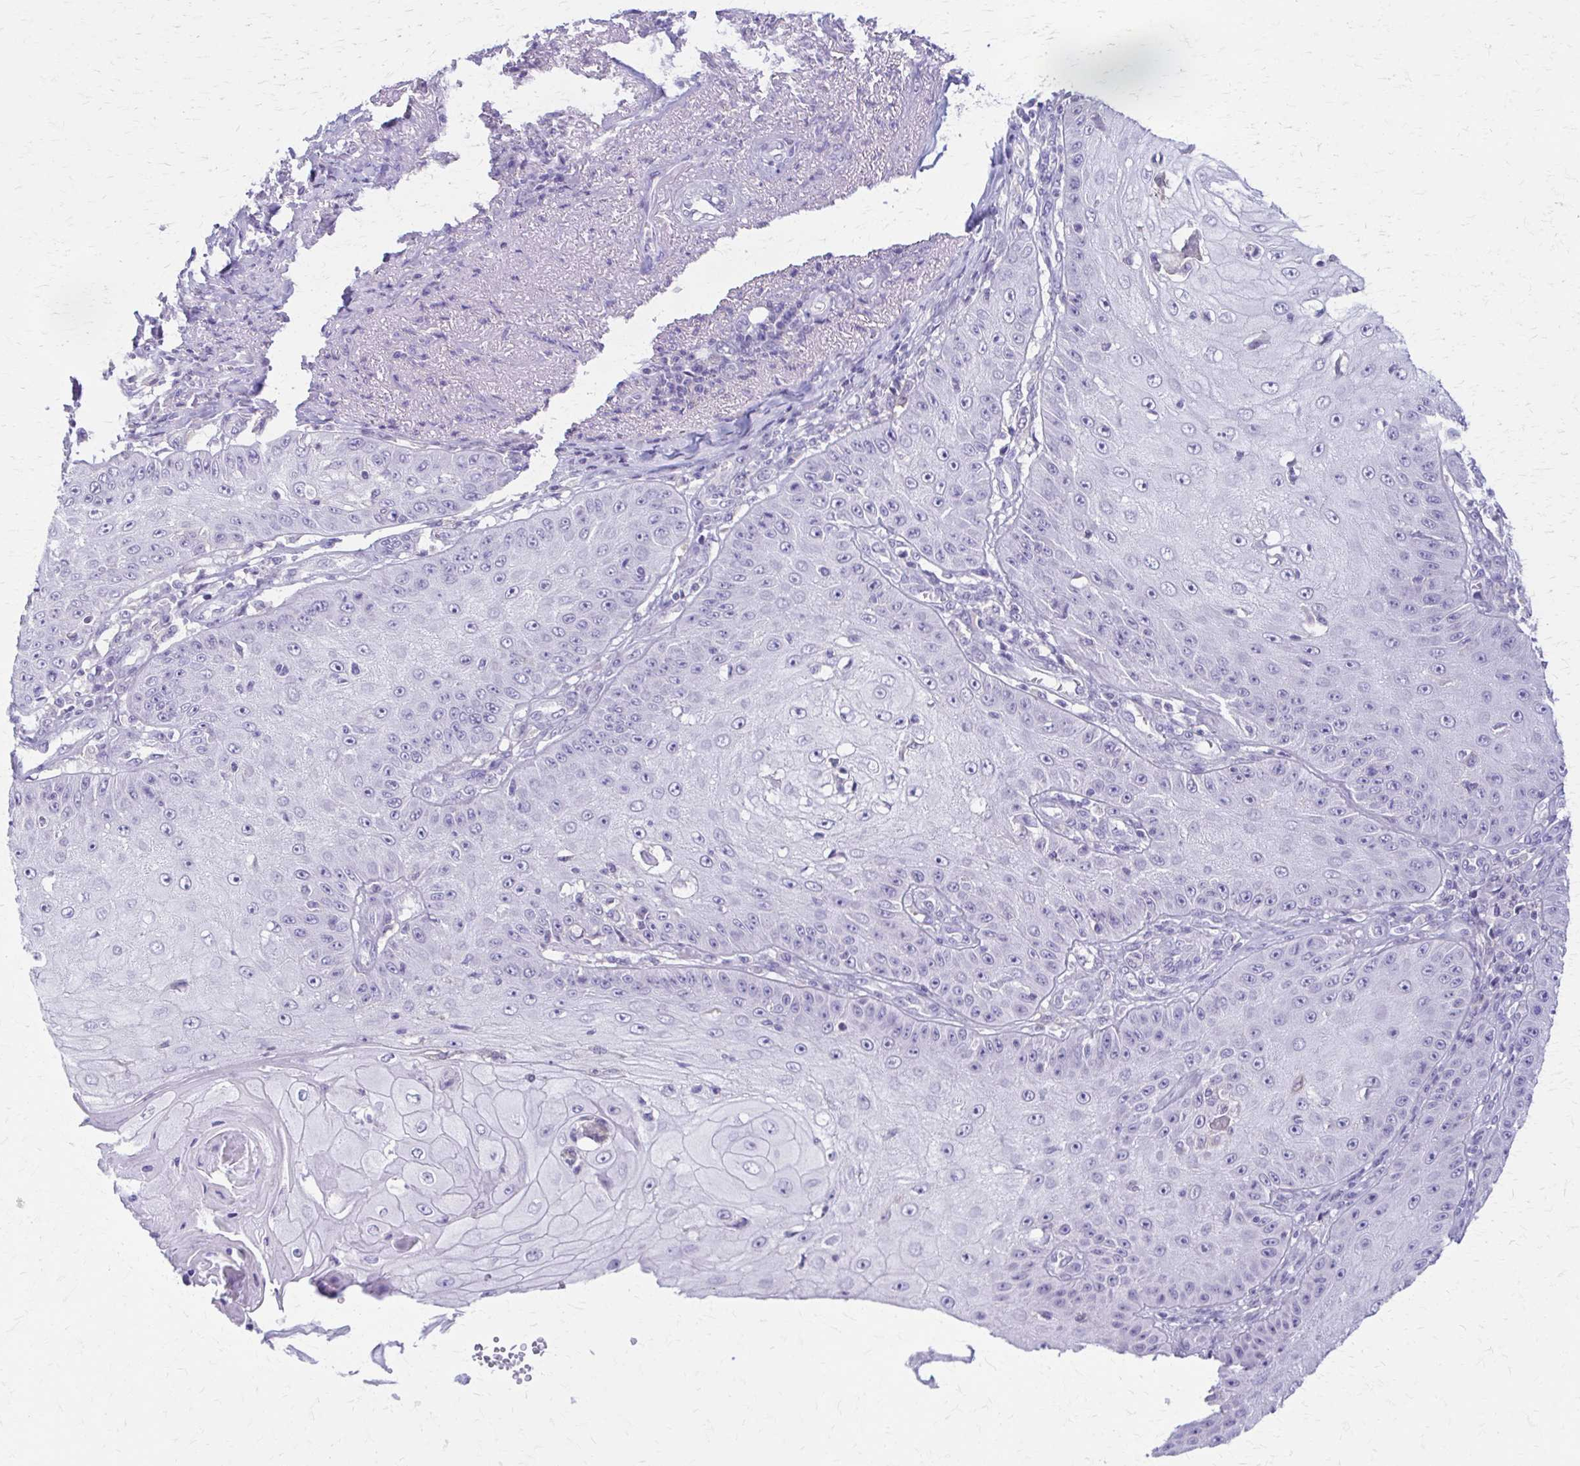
{"staining": {"intensity": "negative", "quantity": "none", "location": "none"}, "tissue": "skin cancer", "cell_type": "Tumor cells", "image_type": "cancer", "snomed": [{"axis": "morphology", "description": "Squamous cell carcinoma, NOS"}, {"axis": "topography", "description": "Skin"}], "caption": "DAB immunohistochemical staining of skin cancer displays no significant positivity in tumor cells.", "gene": "PIK3AP1", "patient": {"sex": "male", "age": 70}}